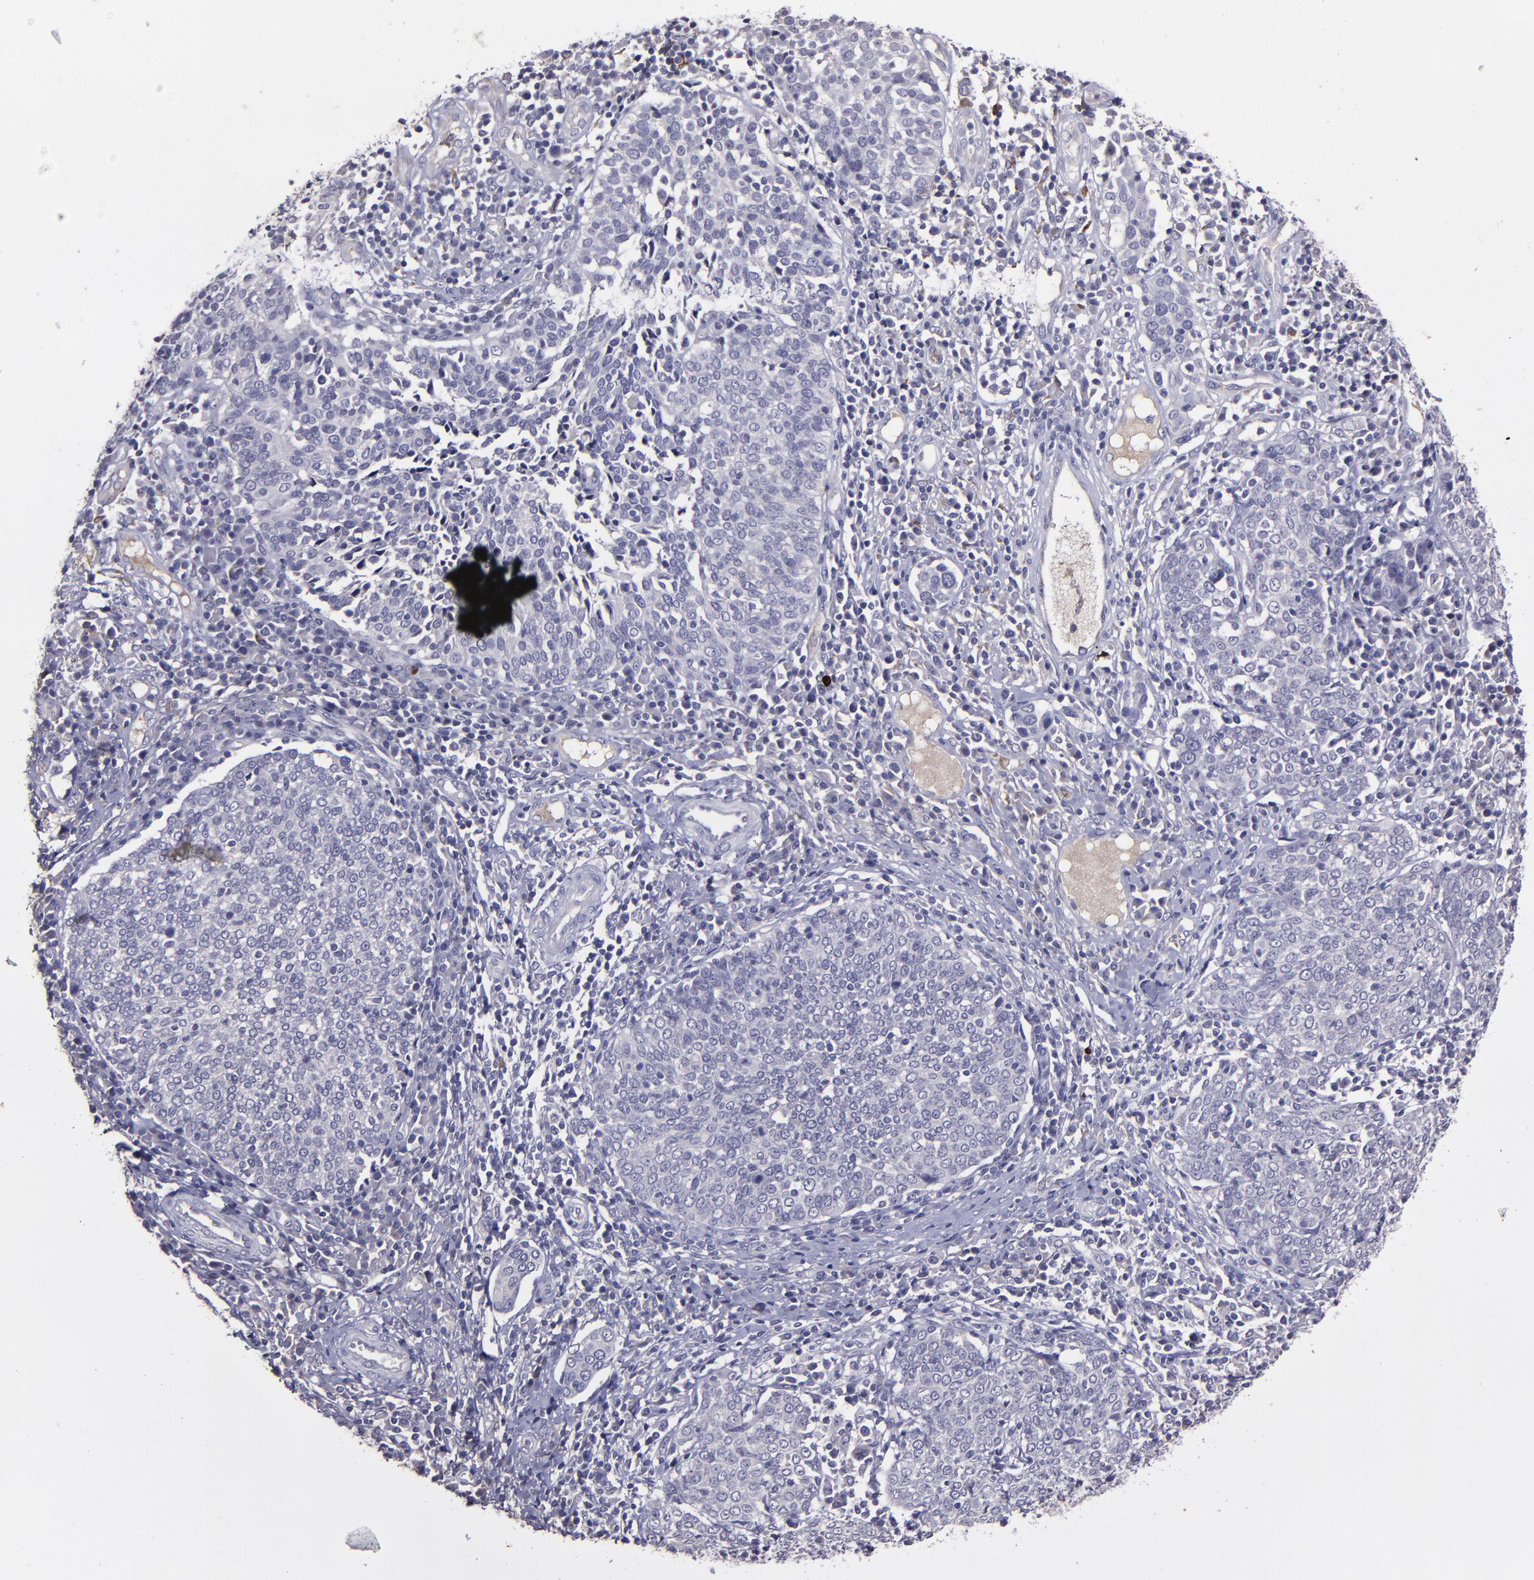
{"staining": {"intensity": "negative", "quantity": "none", "location": "none"}, "tissue": "cervical cancer", "cell_type": "Tumor cells", "image_type": "cancer", "snomed": [{"axis": "morphology", "description": "Squamous cell carcinoma, NOS"}, {"axis": "topography", "description": "Cervix"}], "caption": "Immunohistochemistry micrograph of human squamous cell carcinoma (cervical) stained for a protein (brown), which exhibits no positivity in tumor cells.", "gene": "MASP1", "patient": {"sex": "female", "age": 40}}